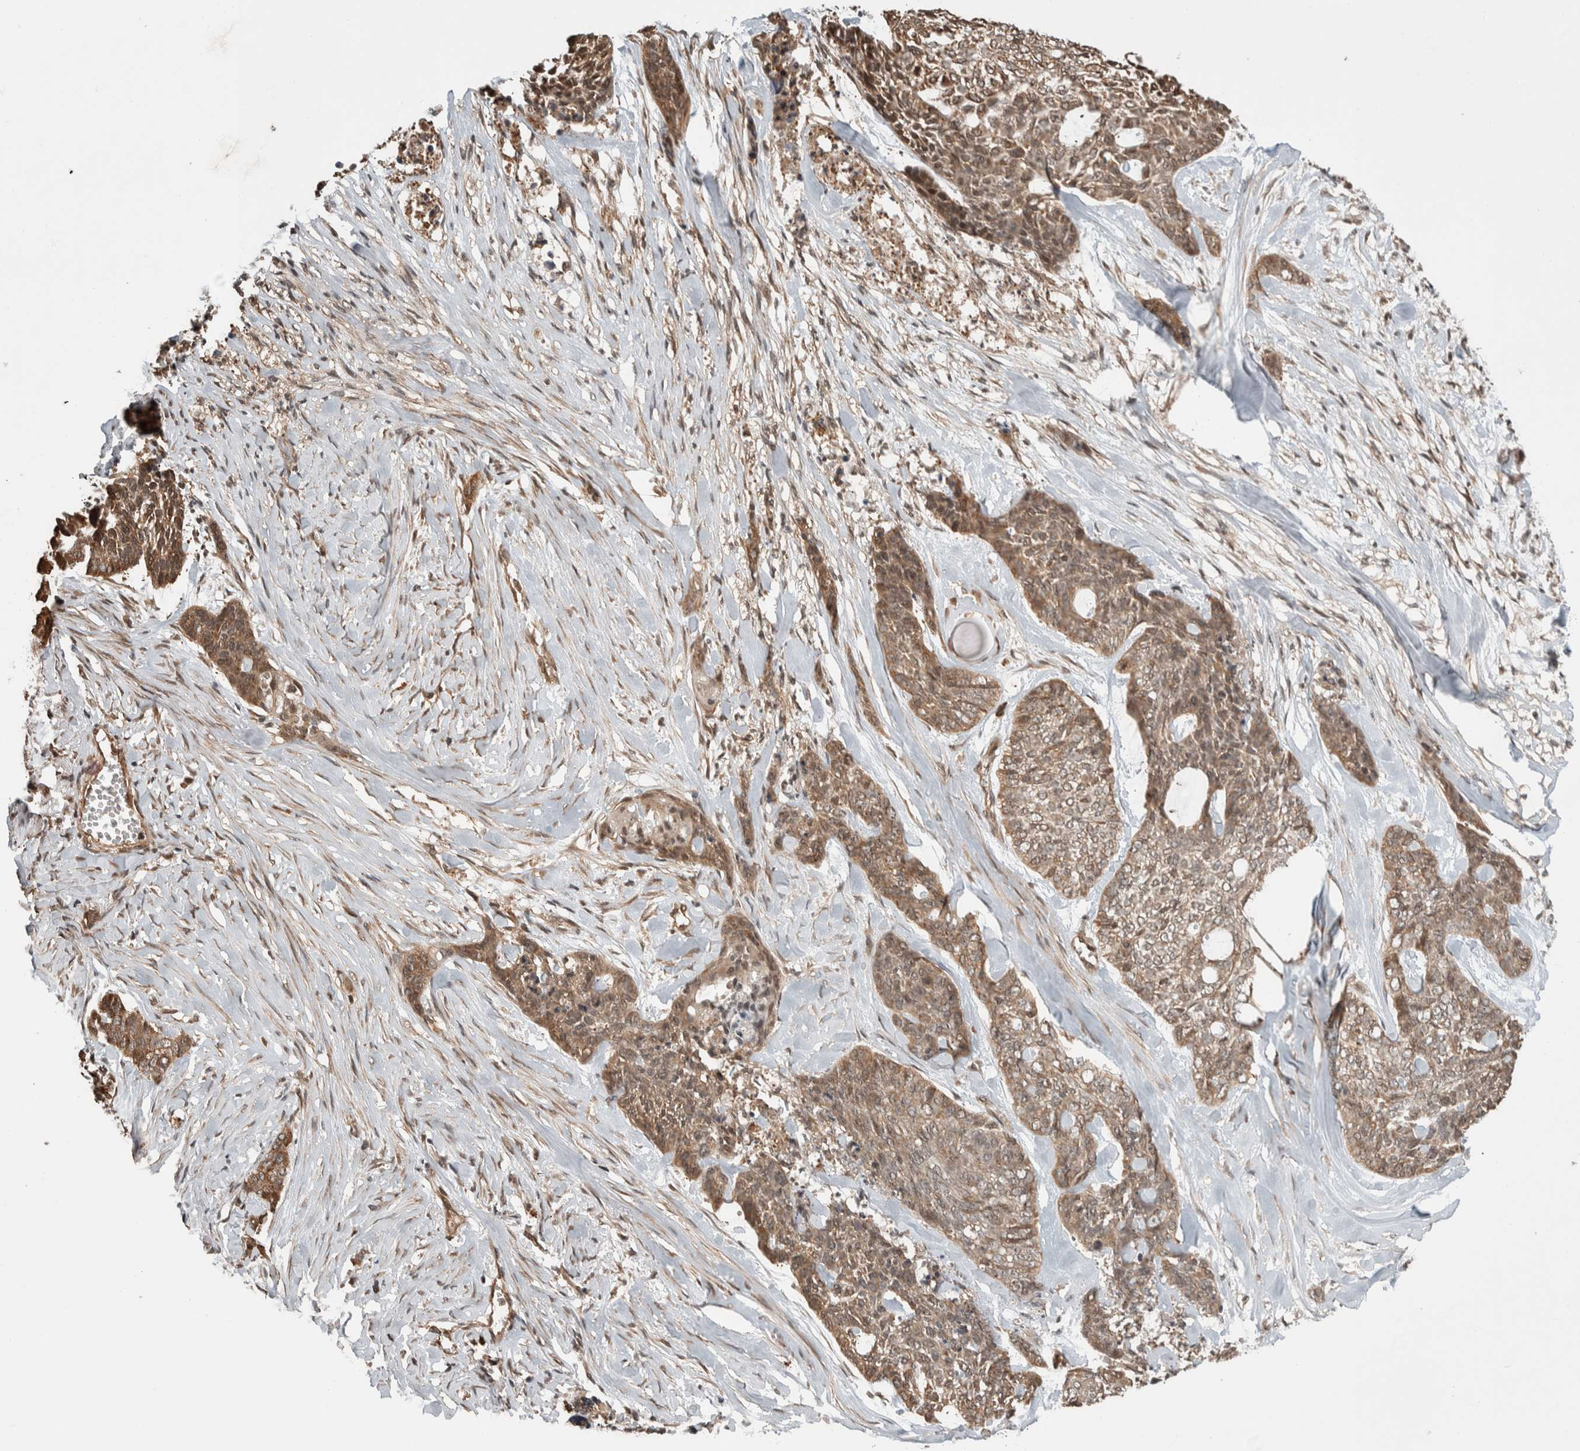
{"staining": {"intensity": "moderate", "quantity": ">75%", "location": "cytoplasmic/membranous"}, "tissue": "skin cancer", "cell_type": "Tumor cells", "image_type": "cancer", "snomed": [{"axis": "morphology", "description": "Basal cell carcinoma"}, {"axis": "topography", "description": "Skin"}], "caption": "Skin cancer was stained to show a protein in brown. There is medium levels of moderate cytoplasmic/membranous staining in about >75% of tumor cells. Using DAB (brown) and hematoxylin (blue) stains, captured at high magnification using brightfield microscopy.", "gene": "ZNF592", "patient": {"sex": "female", "age": 64}}